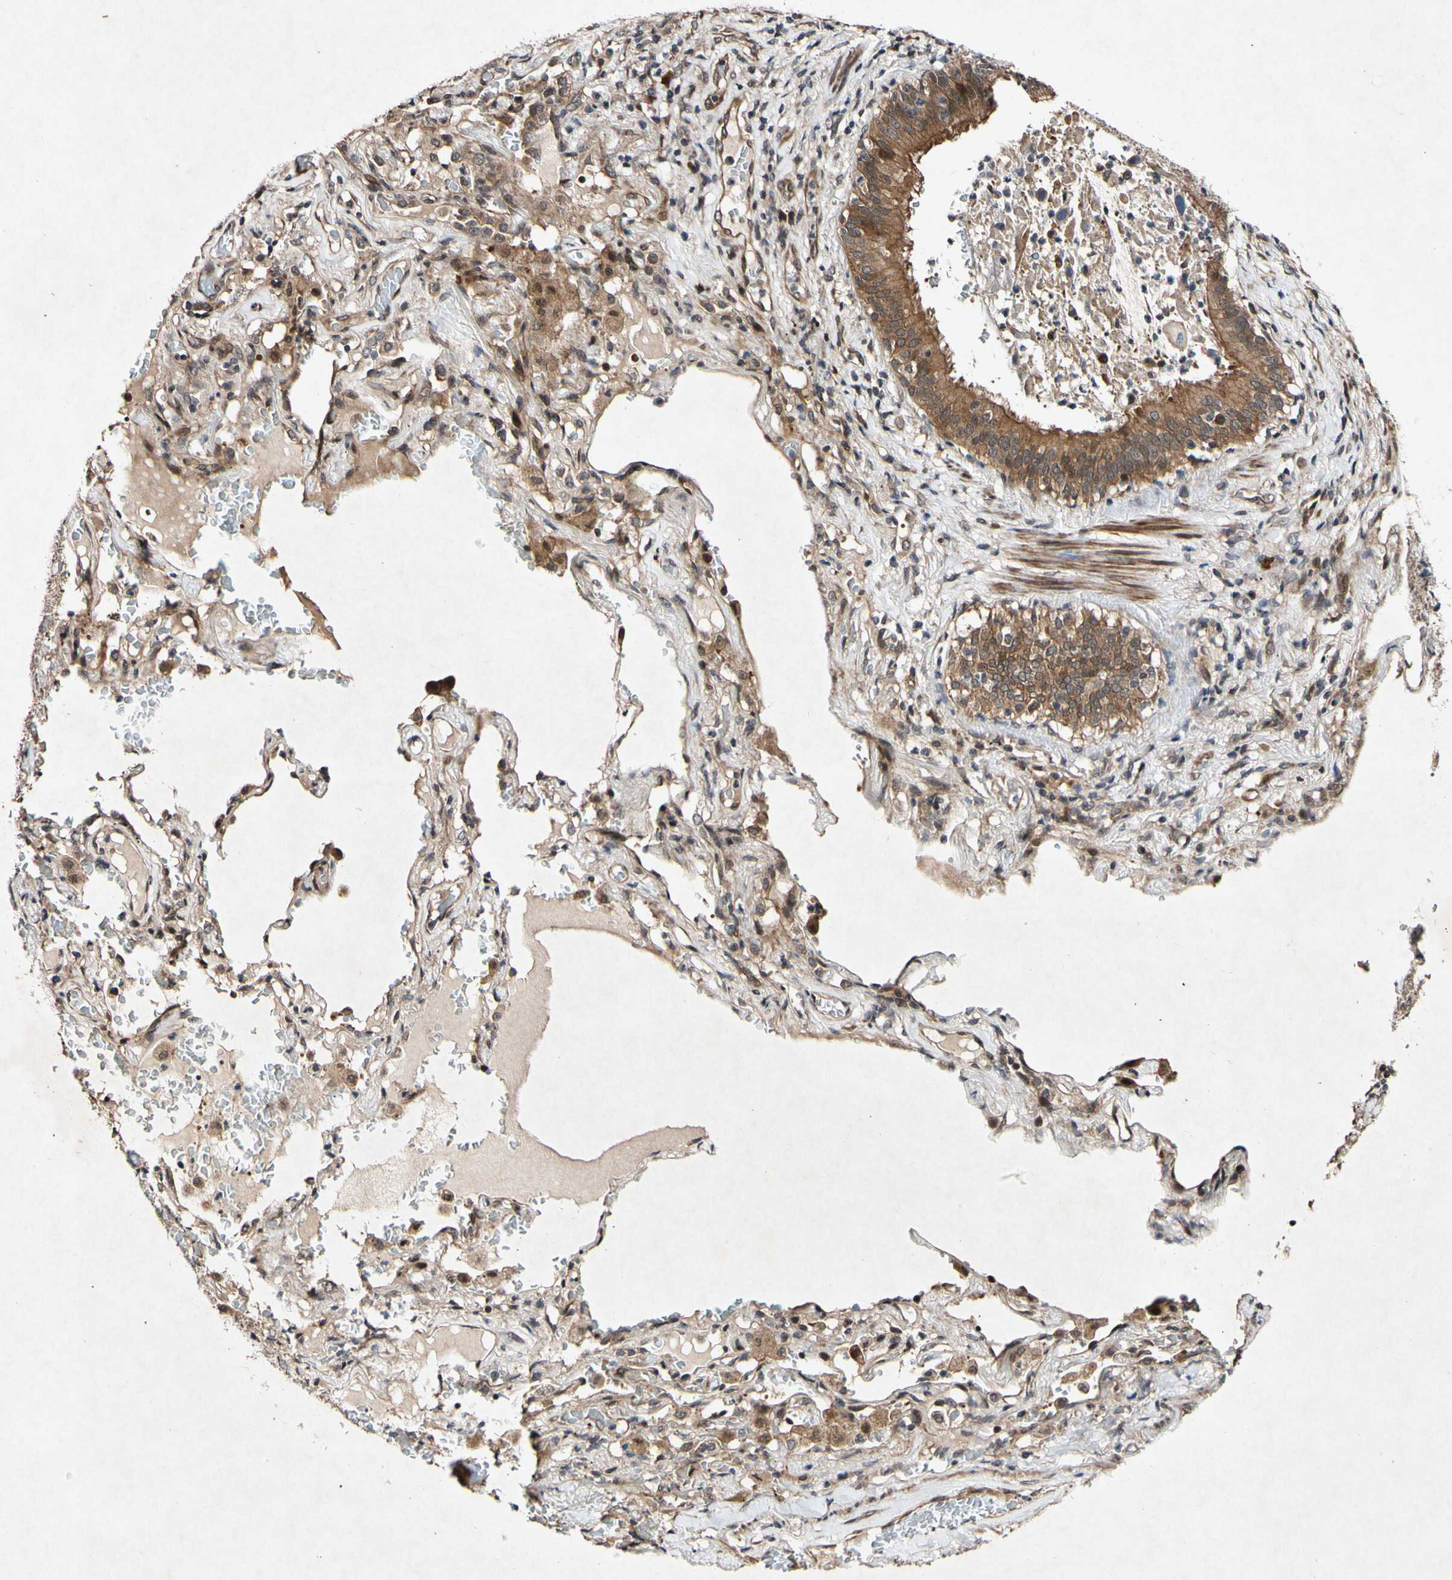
{"staining": {"intensity": "moderate", "quantity": ">75%", "location": "cytoplasmic/membranous"}, "tissue": "lung cancer", "cell_type": "Tumor cells", "image_type": "cancer", "snomed": [{"axis": "morphology", "description": "Squamous cell carcinoma, NOS"}, {"axis": "topography", "description": "Lung"}], "caption": "Protein staining of squamous cell carcinoma (lung) tissue demonstrates moderate cytoplasmic/membranous expression in about >75% of tumor cells.", "gene": "CSNK1E", "patient": {"sex": "male", "age": 57}}